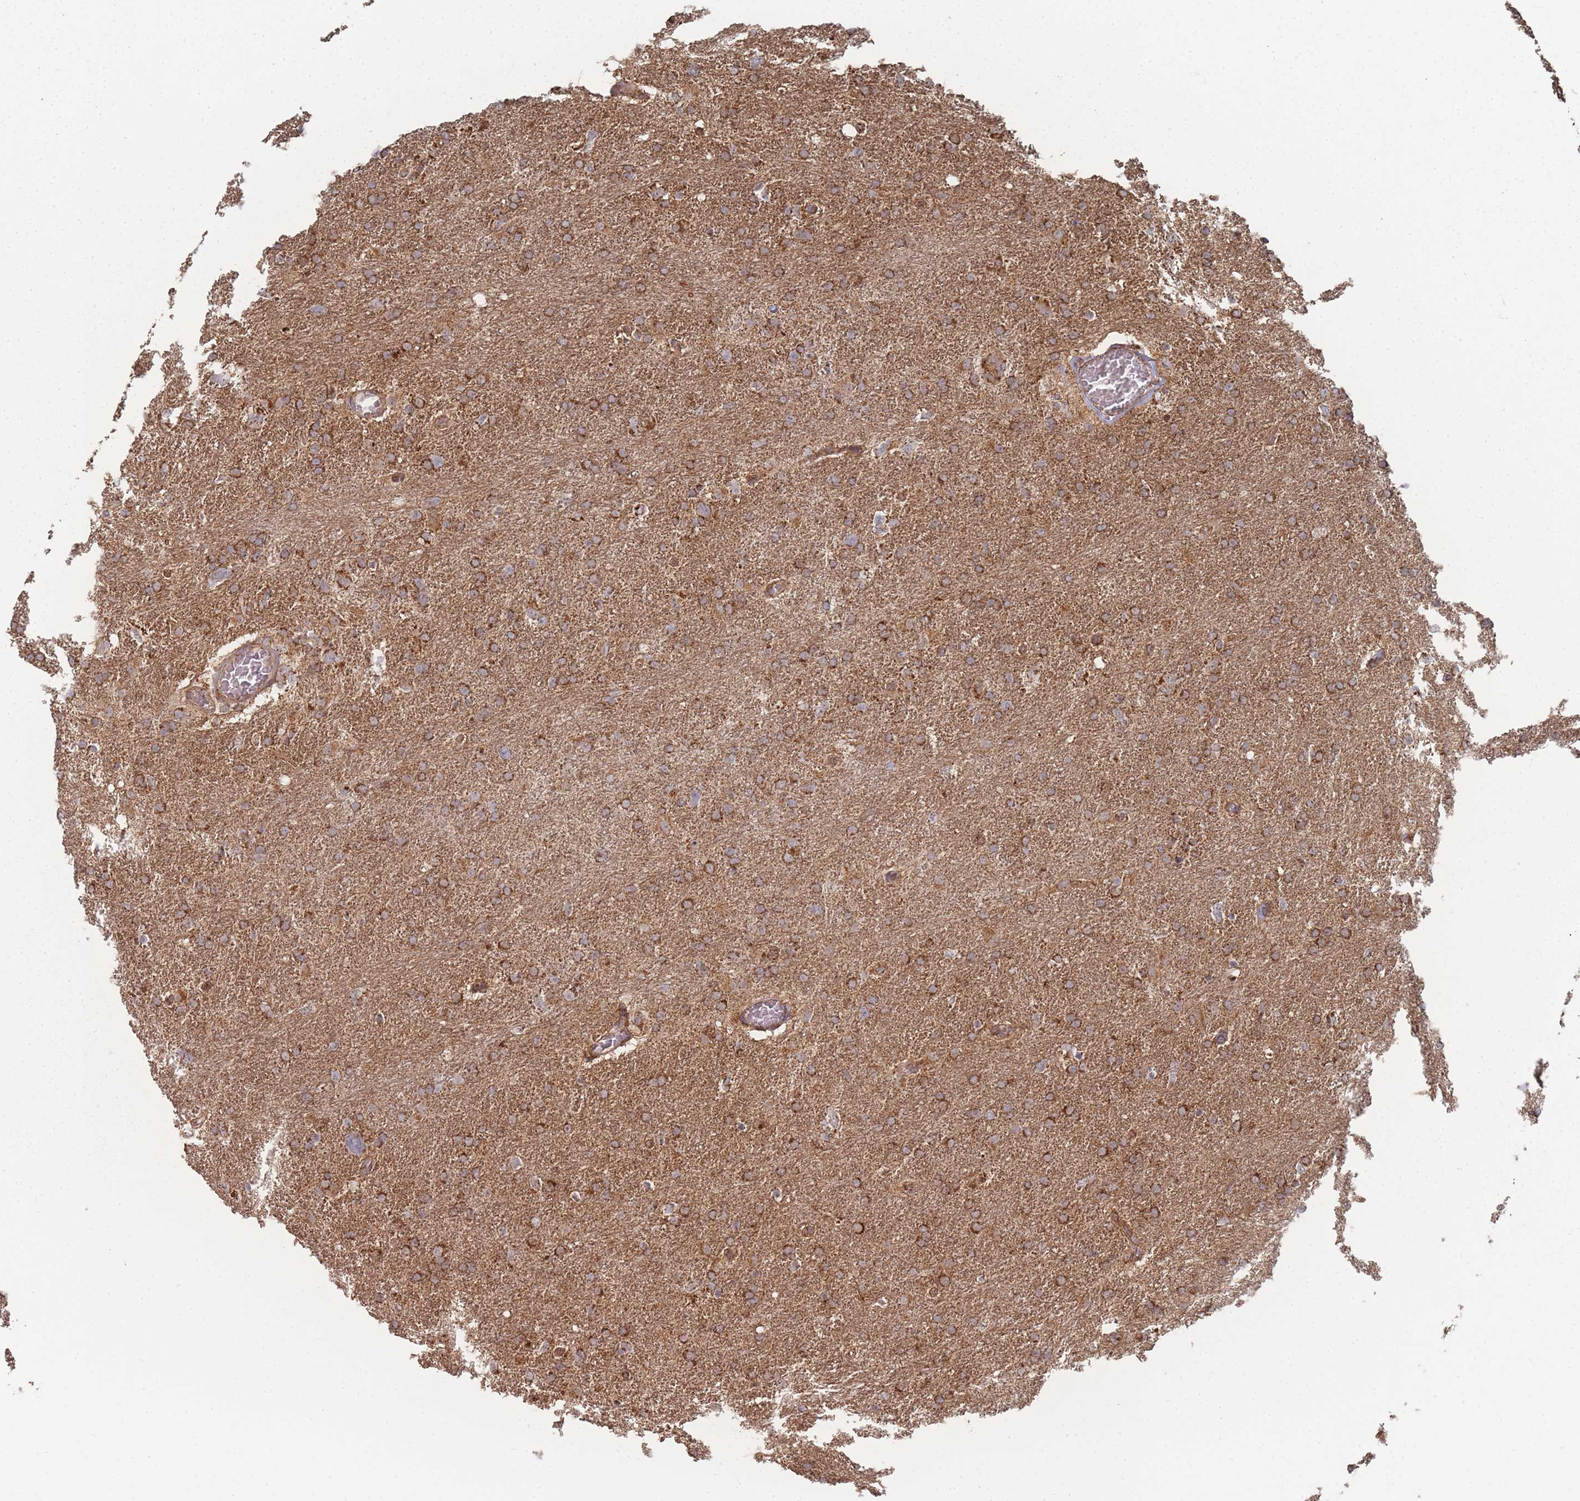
{"staining": {"intensity": "strong", "quantity": ">75%", "location": "cytoplasmic/membranous"}, "tissue": "glioma", "cell_type": "Tumor cells", "image_type": "cancer", "snomed": [{"axis": "morphology", "description": "Glioma, malignant, High grade"}, {"axis": "topography", "description": "Brain"}], "caption": "The immunohistochemical stain shows strong cytoplasmic/membranous positivity in tumor cells of glioma tissue.", "gene": "PSMB3", "patient": {"sex": "male", "age": 61}}